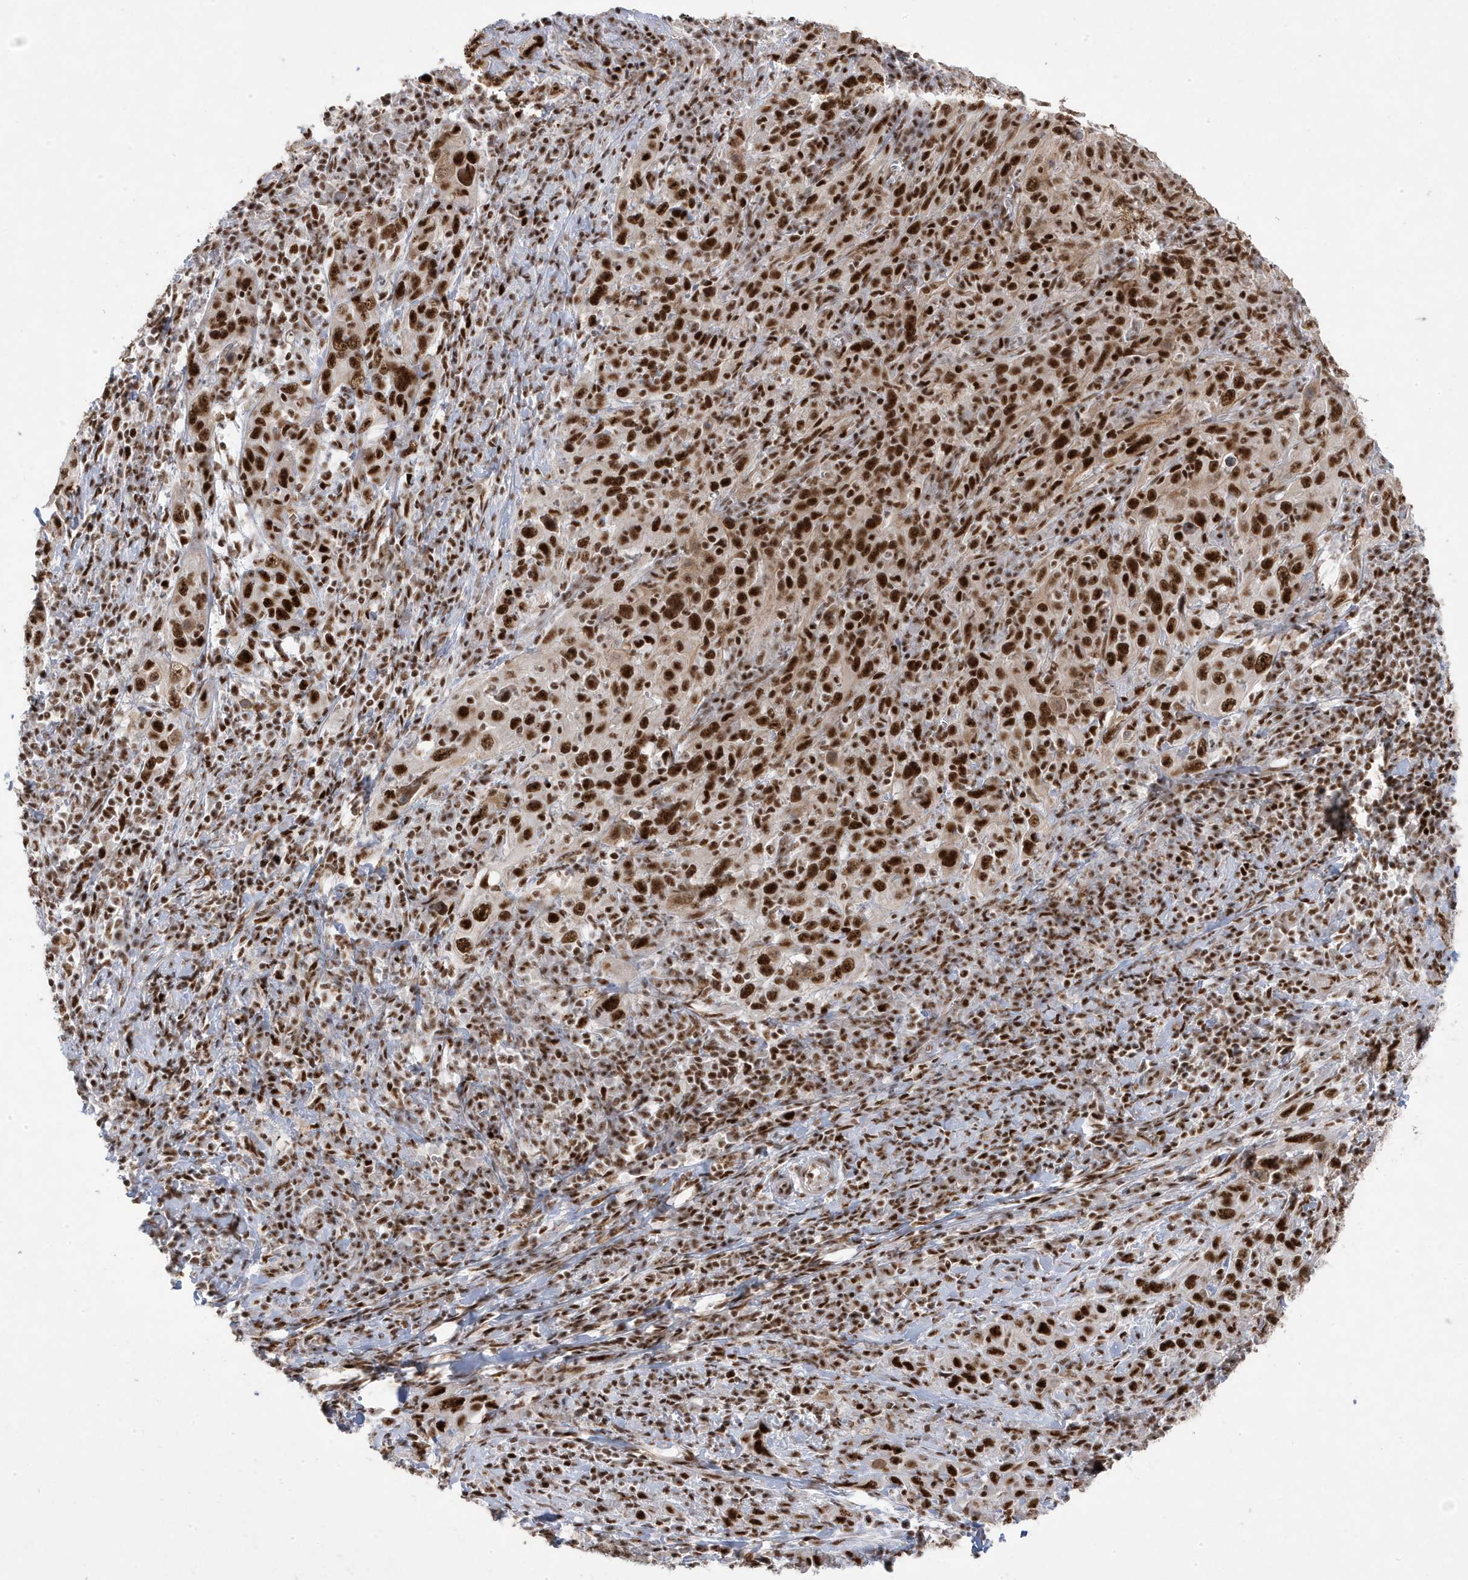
{"staining": {"intensity": "strong", "quantity": ">75%", "location": "nuclear"}, "tissue": "cervical cancer", "cell_type": "Tumor cells", "image_type": "cancer", "snomed": [{"axis": "morphology", "description": "Squamous cell carcinoma, NOS"}, {"axis": "topography", "description": "Cervix"}], "caption": "Immunohistochemical staining of cervical cancer (squamous cell carcinoma) exhibits high levels of strong nuclear protein expression in approximately >75% of tumor cells.", "gene": "MTREX", "patient": {"sex": "female", "age": 46}}